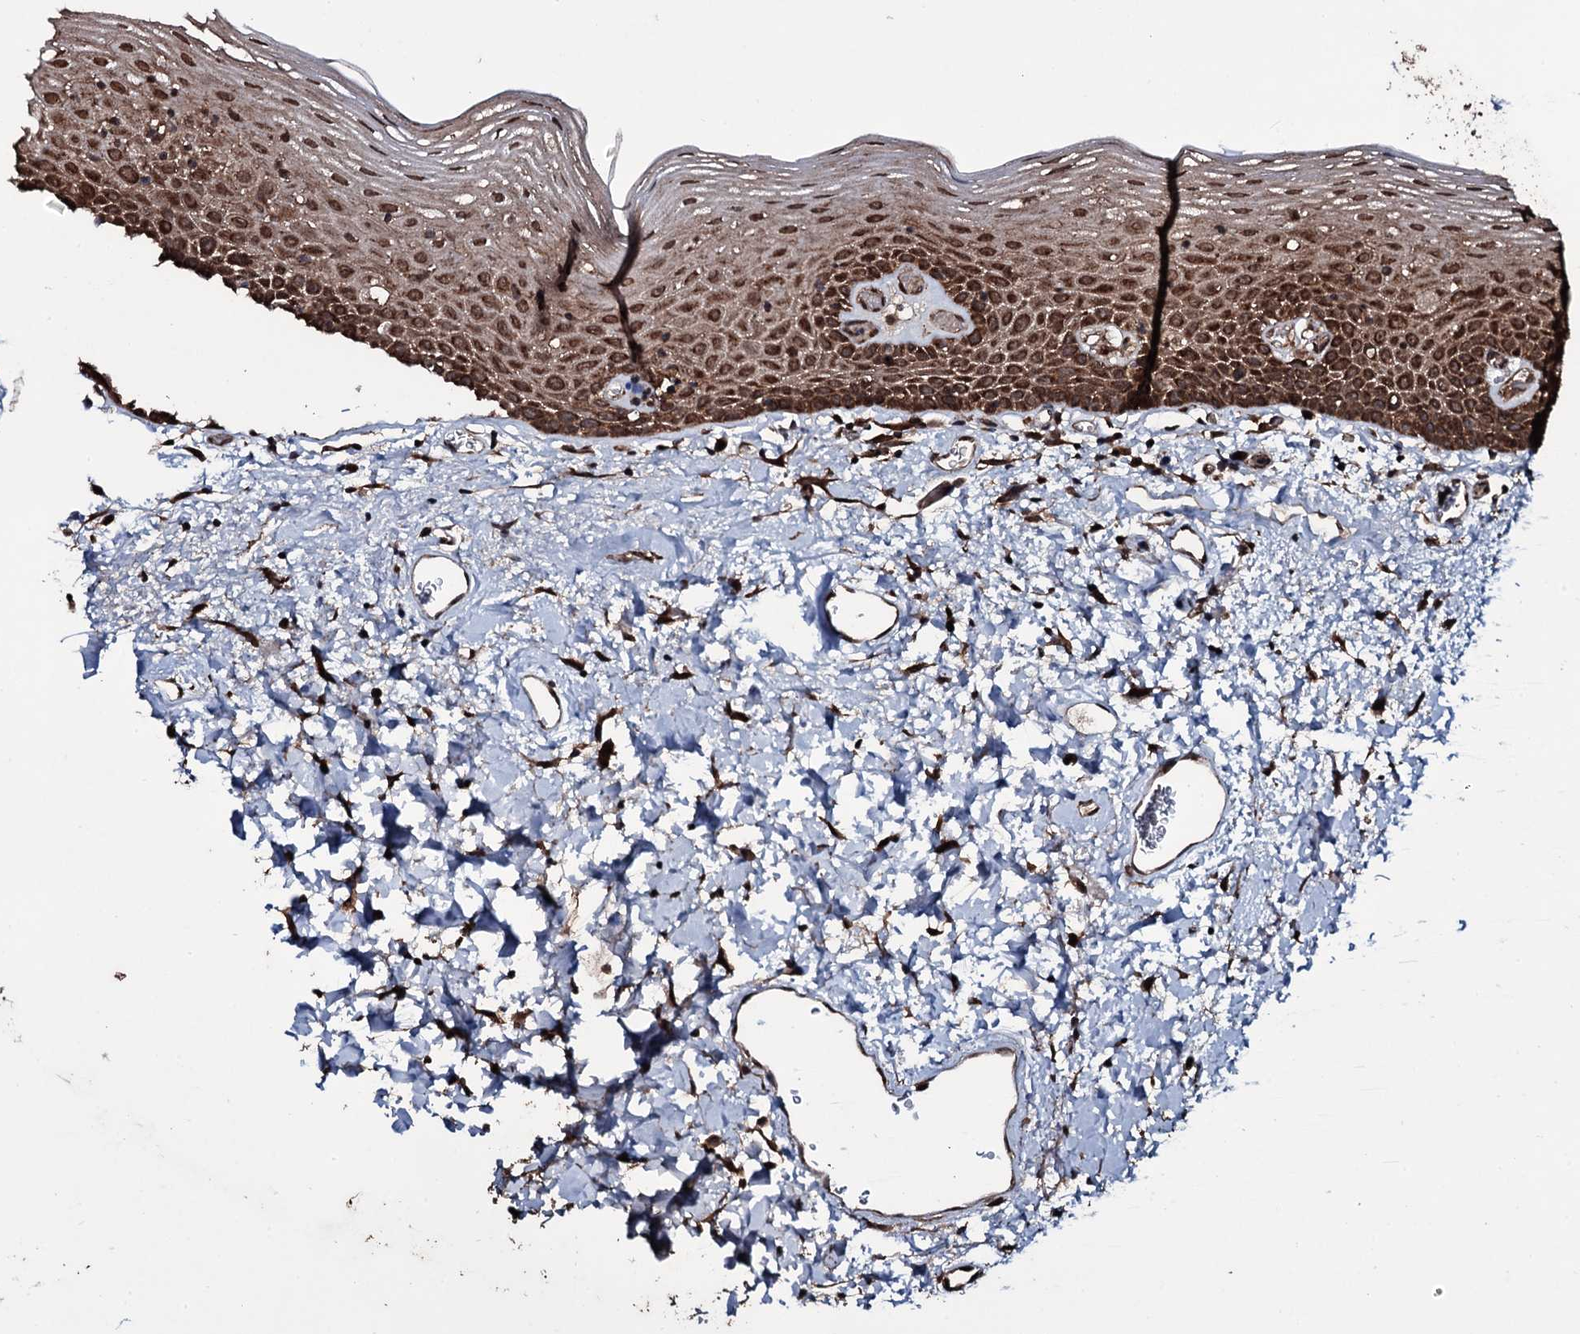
{"staining": {"intensity": "strong", "quantity": "25%-75%", "location": "cytoplasmic/membranous,nuclear"}, "tissue": "oral mucosa", "cell_type": "Squamous epithelial cells", "image_type": "normal", "snomed": [{"axis": "morphology", "description": "Normal tissue, NOS"}, {"axis": "topography", "description": "Oral tissue"}], "caption": "This is an image of immunohistochemistry staining of normal oral mucosa, which shows strong positivity in the cytoplasmic/membranous,nuclear of squamous epithelial cells.", "gene": "MRPS31", "patient": {"sex": "male", "age": 74}}